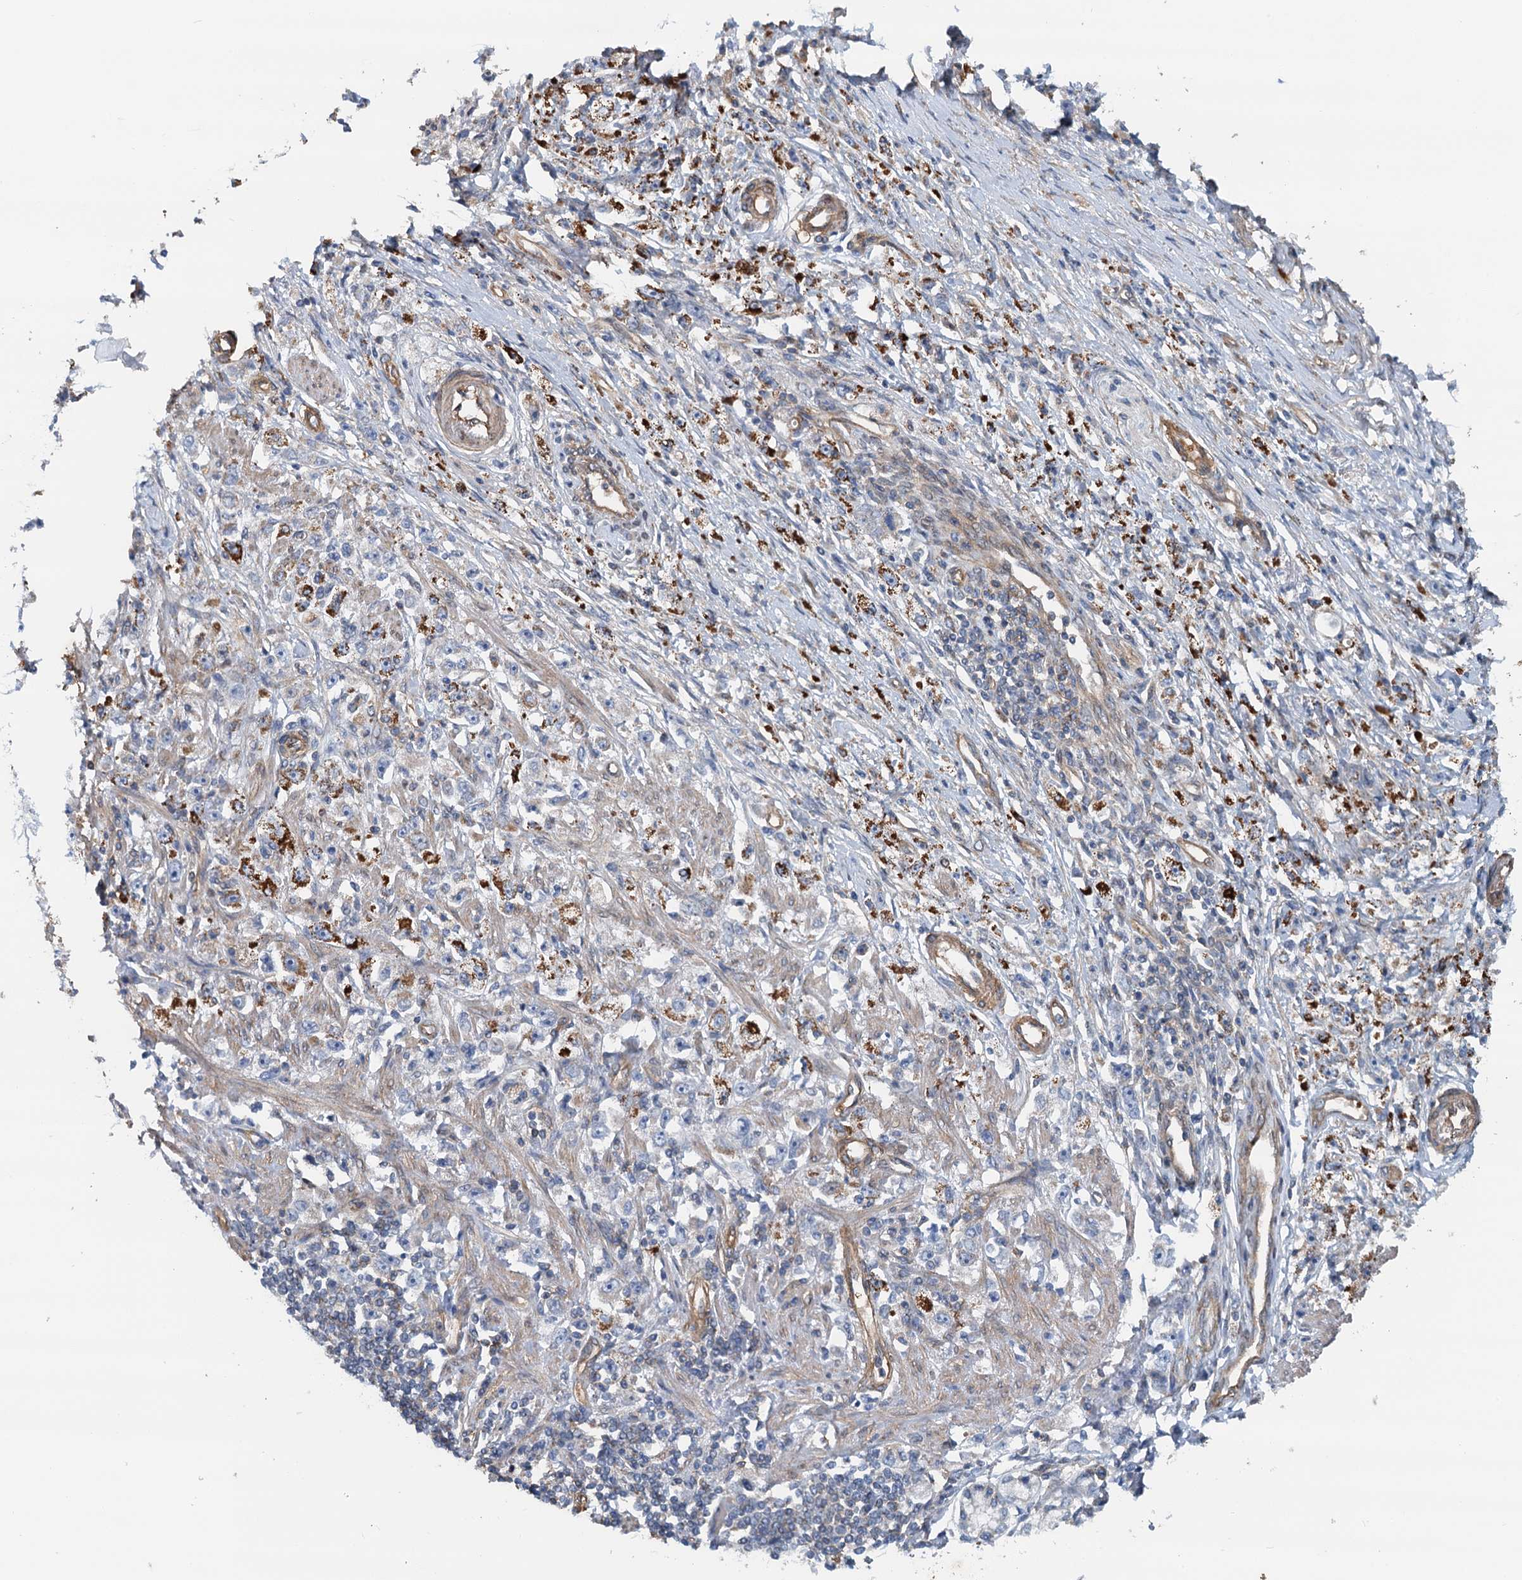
{"staining": {"intensity": "strong", "quantity": "<25%", "location": "cytoplasmic/membranous"}, "tissue": "stomach cancer", "cell_type": "Tumor cells", "image_type": "cancer", "snomed": [{"axis": "morphology", "description": "Adenocarcinoma, NOS"}, {"axis": "topography", "description": "Stomach"}], "caption": "DAB immunohistochemical staining of human adenocarcinoma (stomach) reveals strong cytoplasmic/membranous protein expression in approximately <25% of tumor cells. The protein of interest is shown in brown color, while the nuclei are stained blue.", "gene": "ROGDI", "patient": {"sex": "female", "age": 59}}